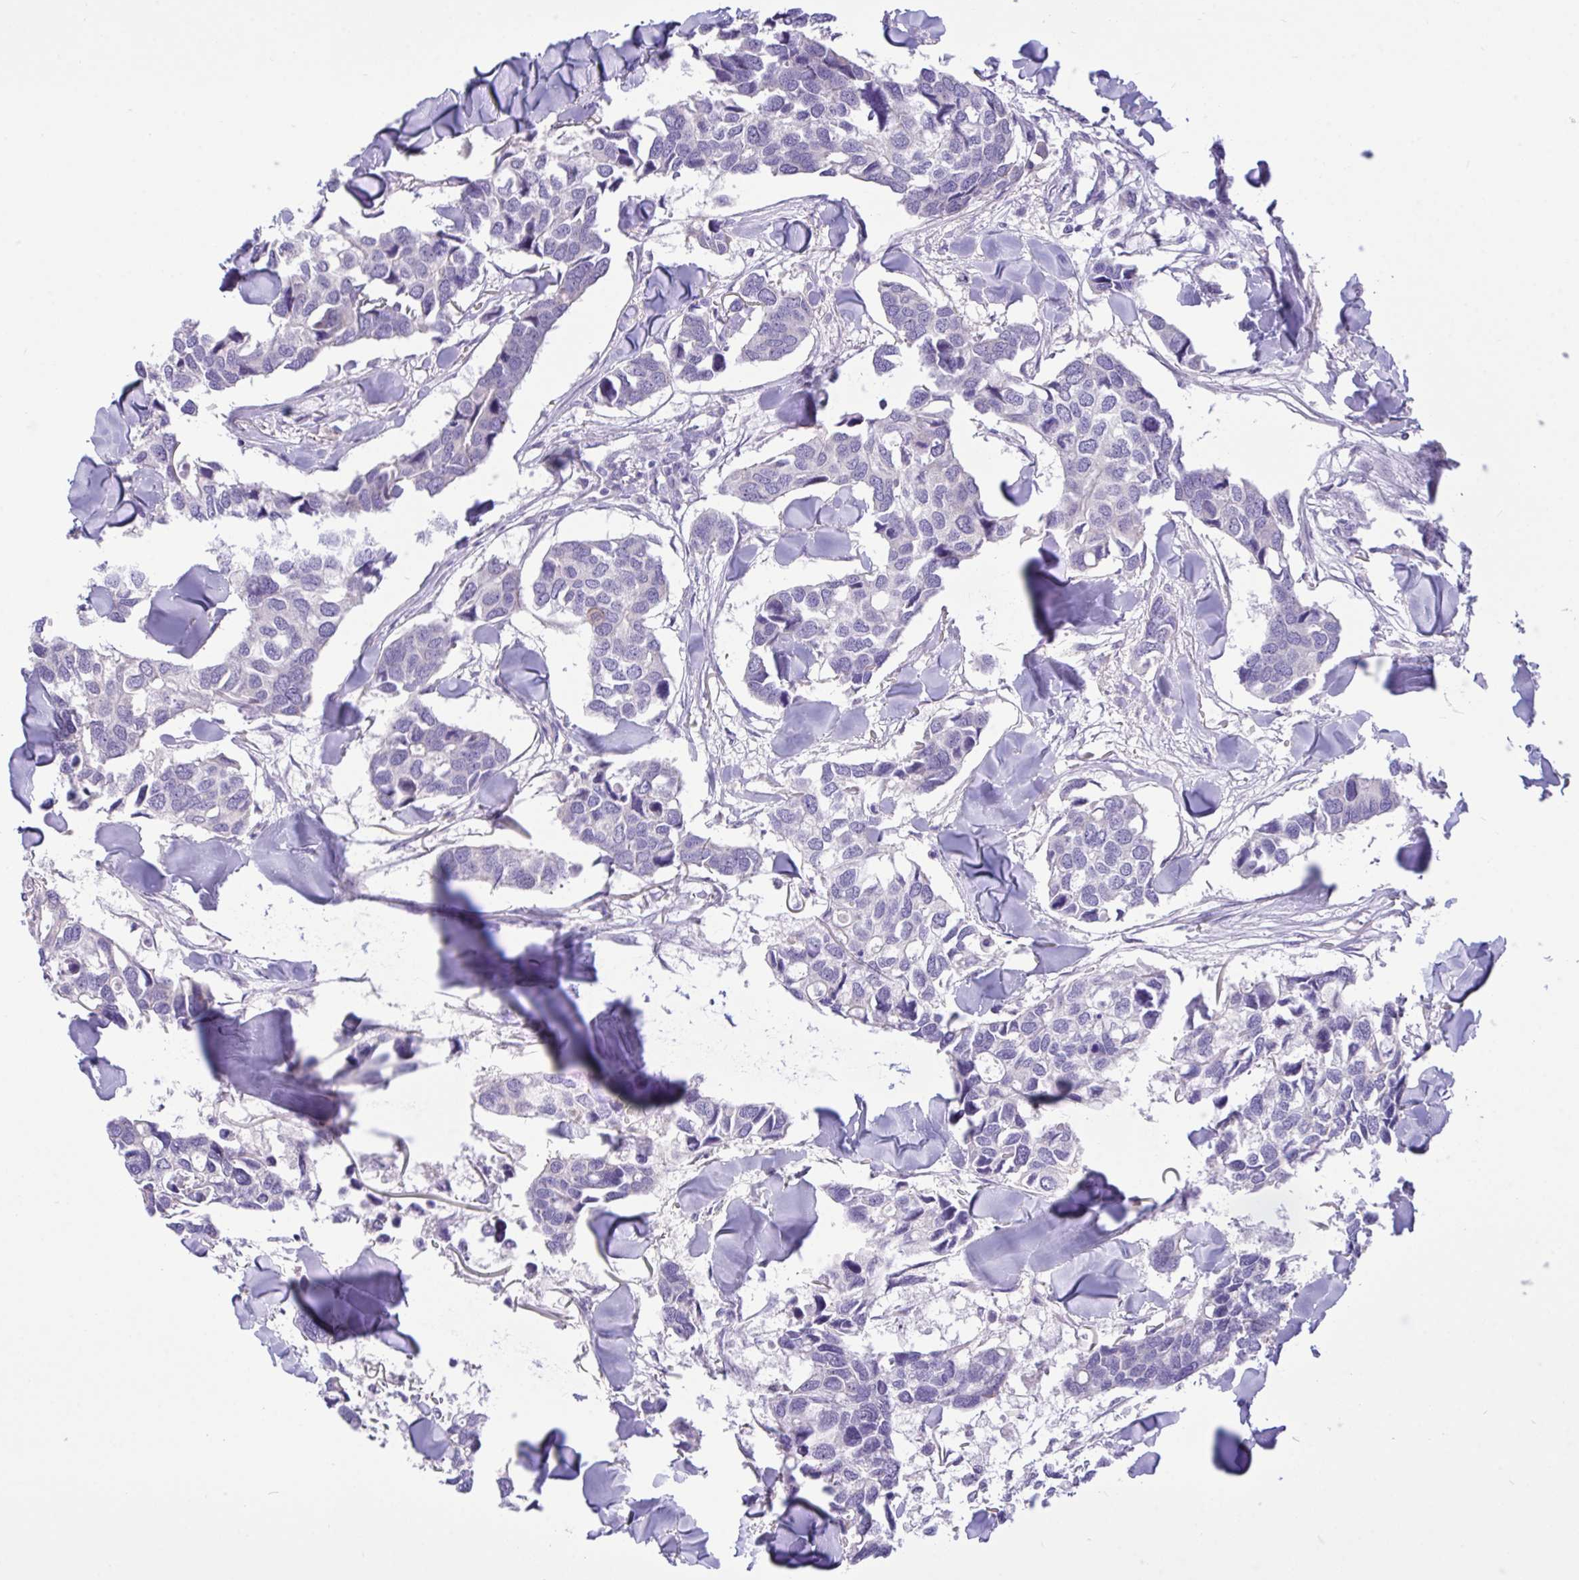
{"staining": {"intensity": "negative", "quantity": "none", "location": "none"}, "tissue": "breast cancer", "cell_type": "Tumor cells", "image_type": "cancer", "snomed": [{"axis": "morphology", "description": "Duct carcinoma"}, {"axis": "topography", "description": "Breast"}], "caption": "There is no significant staining in tumor cells of infiltrating ductal carcinoma (breast).", "gene": "WDR97", "patient": {"sex": "female", "age": 83}}